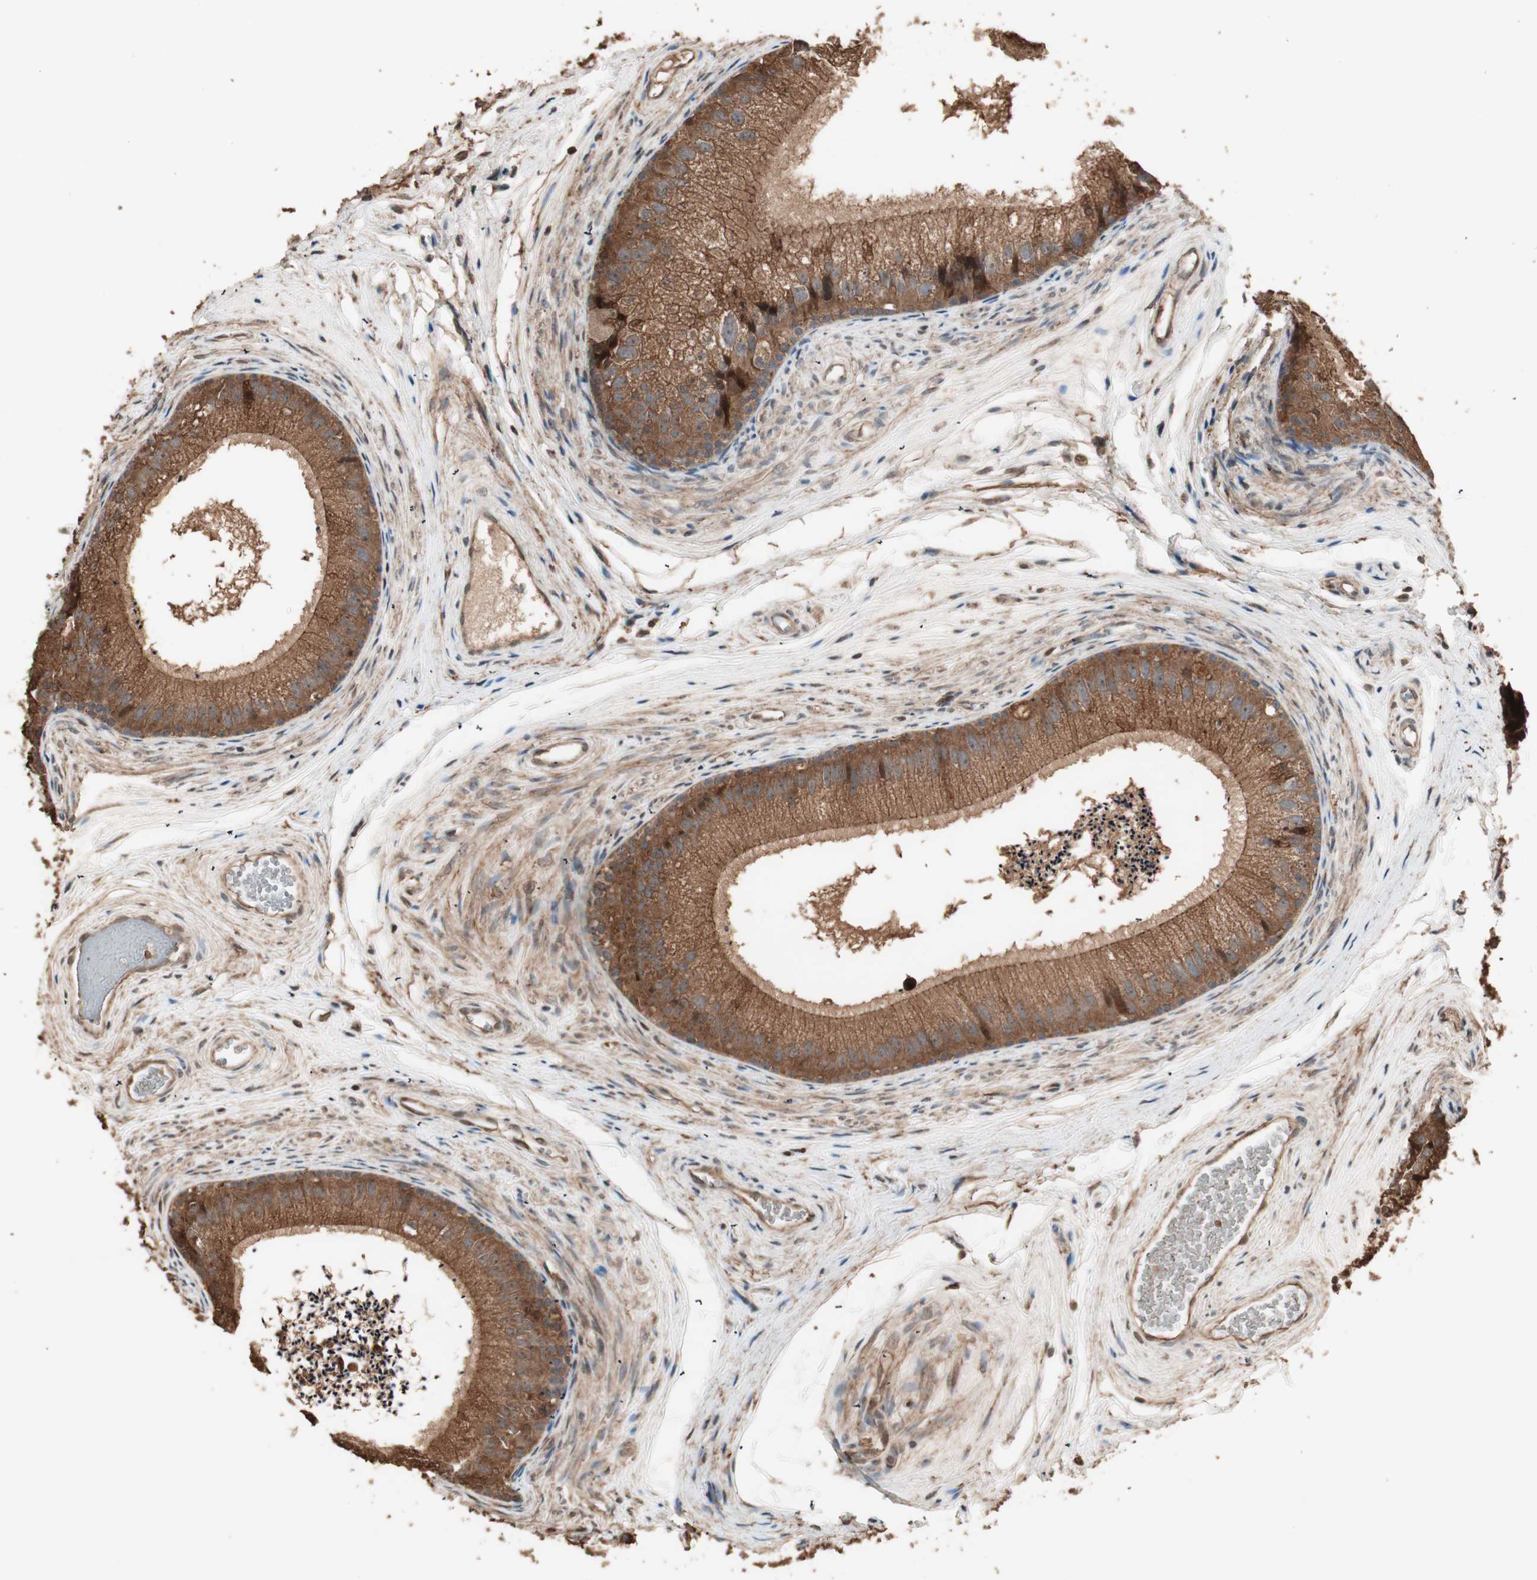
{"staining": {"intensity": "strong", "quantity": ">75%", "location": "cytoplasmic/membranous"}, "tissue": "epididymis", "cell_type": "Glandular cells", "image_type": "normal", "snomed": [{"axis": "morphology", "description": "Normal tissue, NOS"}, {"axis": "topography", "description": "Epididymis"}], "caption": "Immunohistochemical staining of benign epididymis displays strong cytoplasmic/membranous protein positivity in approximately >75% of glandular cells.", "gene": "USP20", "patient": {"sex": "male", "age": 56}}